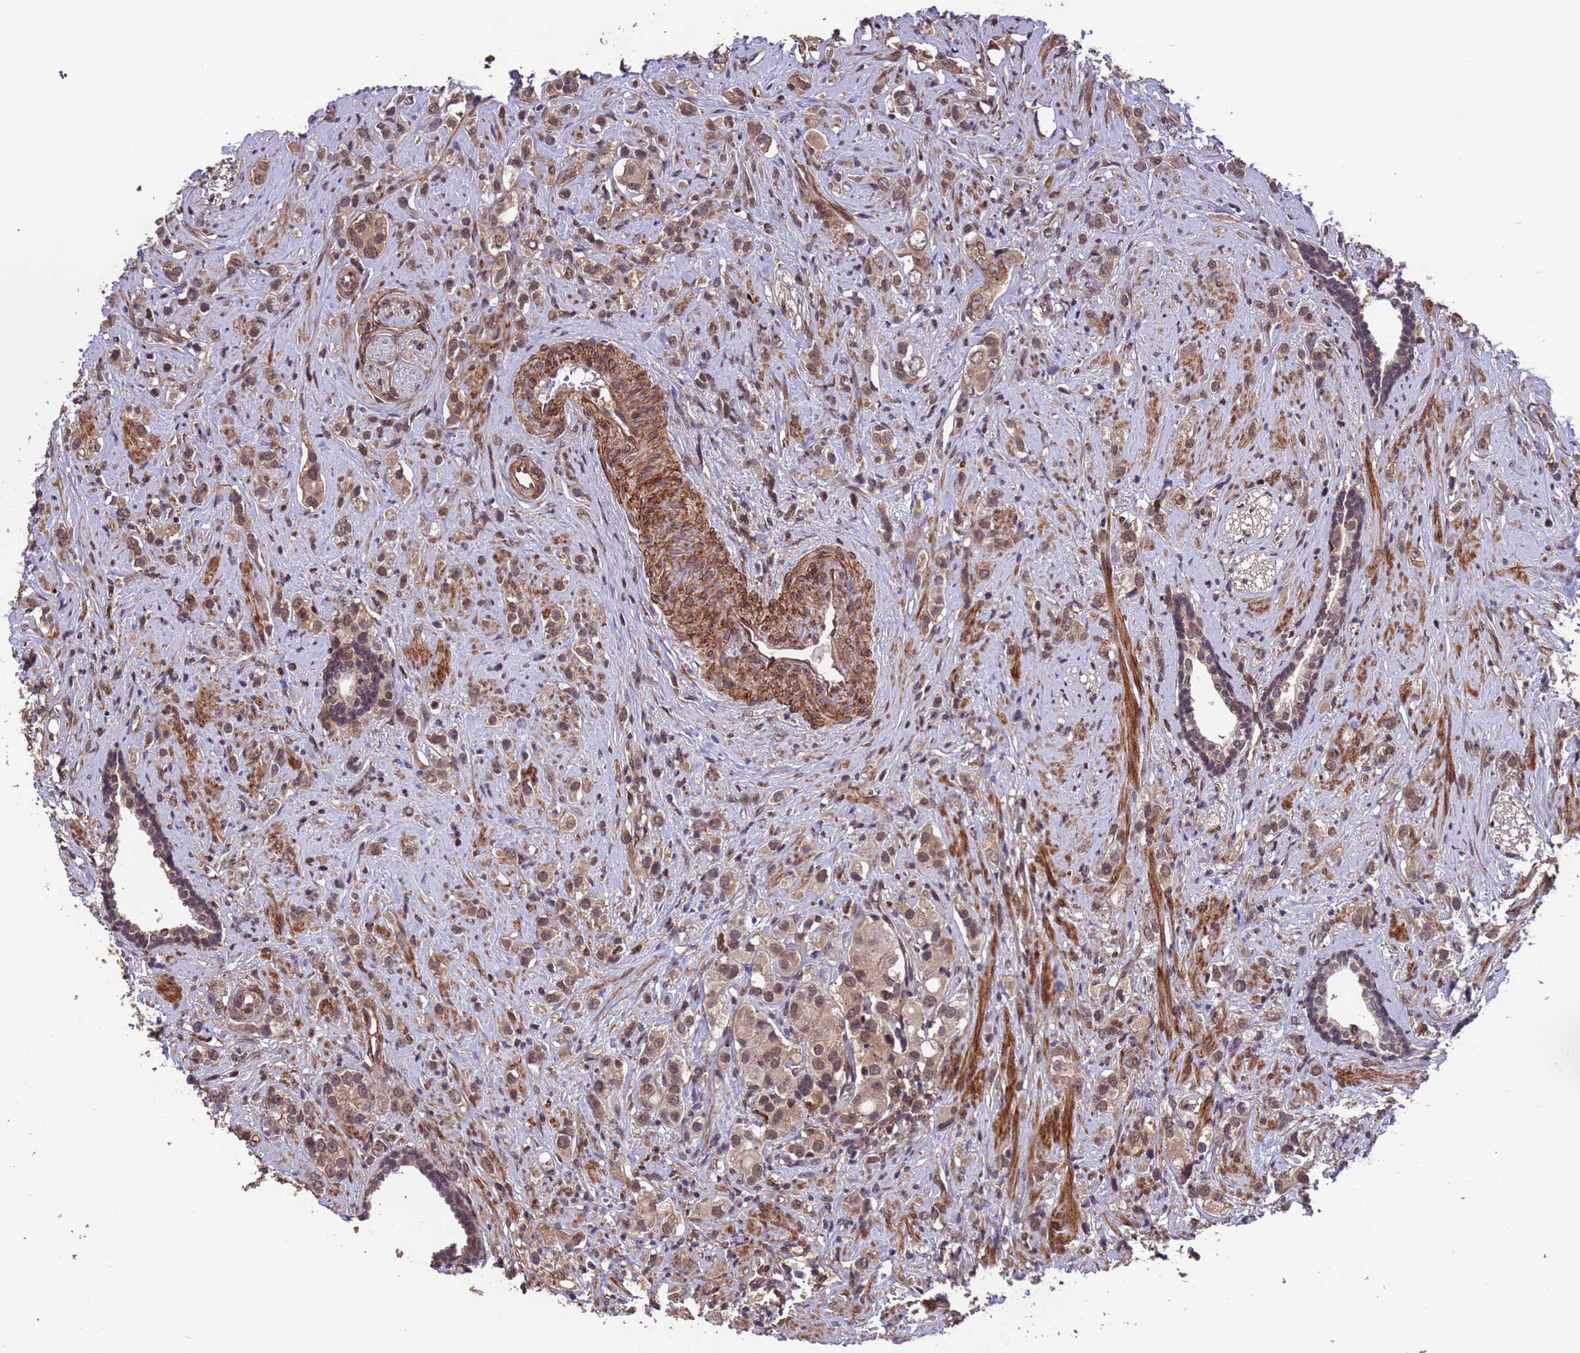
{"staining": {"intensity": "moderate", "quantity": ">75%", "location": "nuclear"}, "tissue": "prostate cancer", "cell_type": "Tumor cells", "image_type": "cancer", "snomed": [{"axis": "morphology", "description": "Adenocarcinoma, High grade"}, {"axis": "topography", "description": "Prostate"}], "caption": "Brown immunohistochemical staining in prostate cancer (high-grade adenocarcinoma) exhibits moderate nuclear positivity in about >75% of tumor cells.", "gene": "VSTM4", "patient": {"sex": "male", "age": 63}}